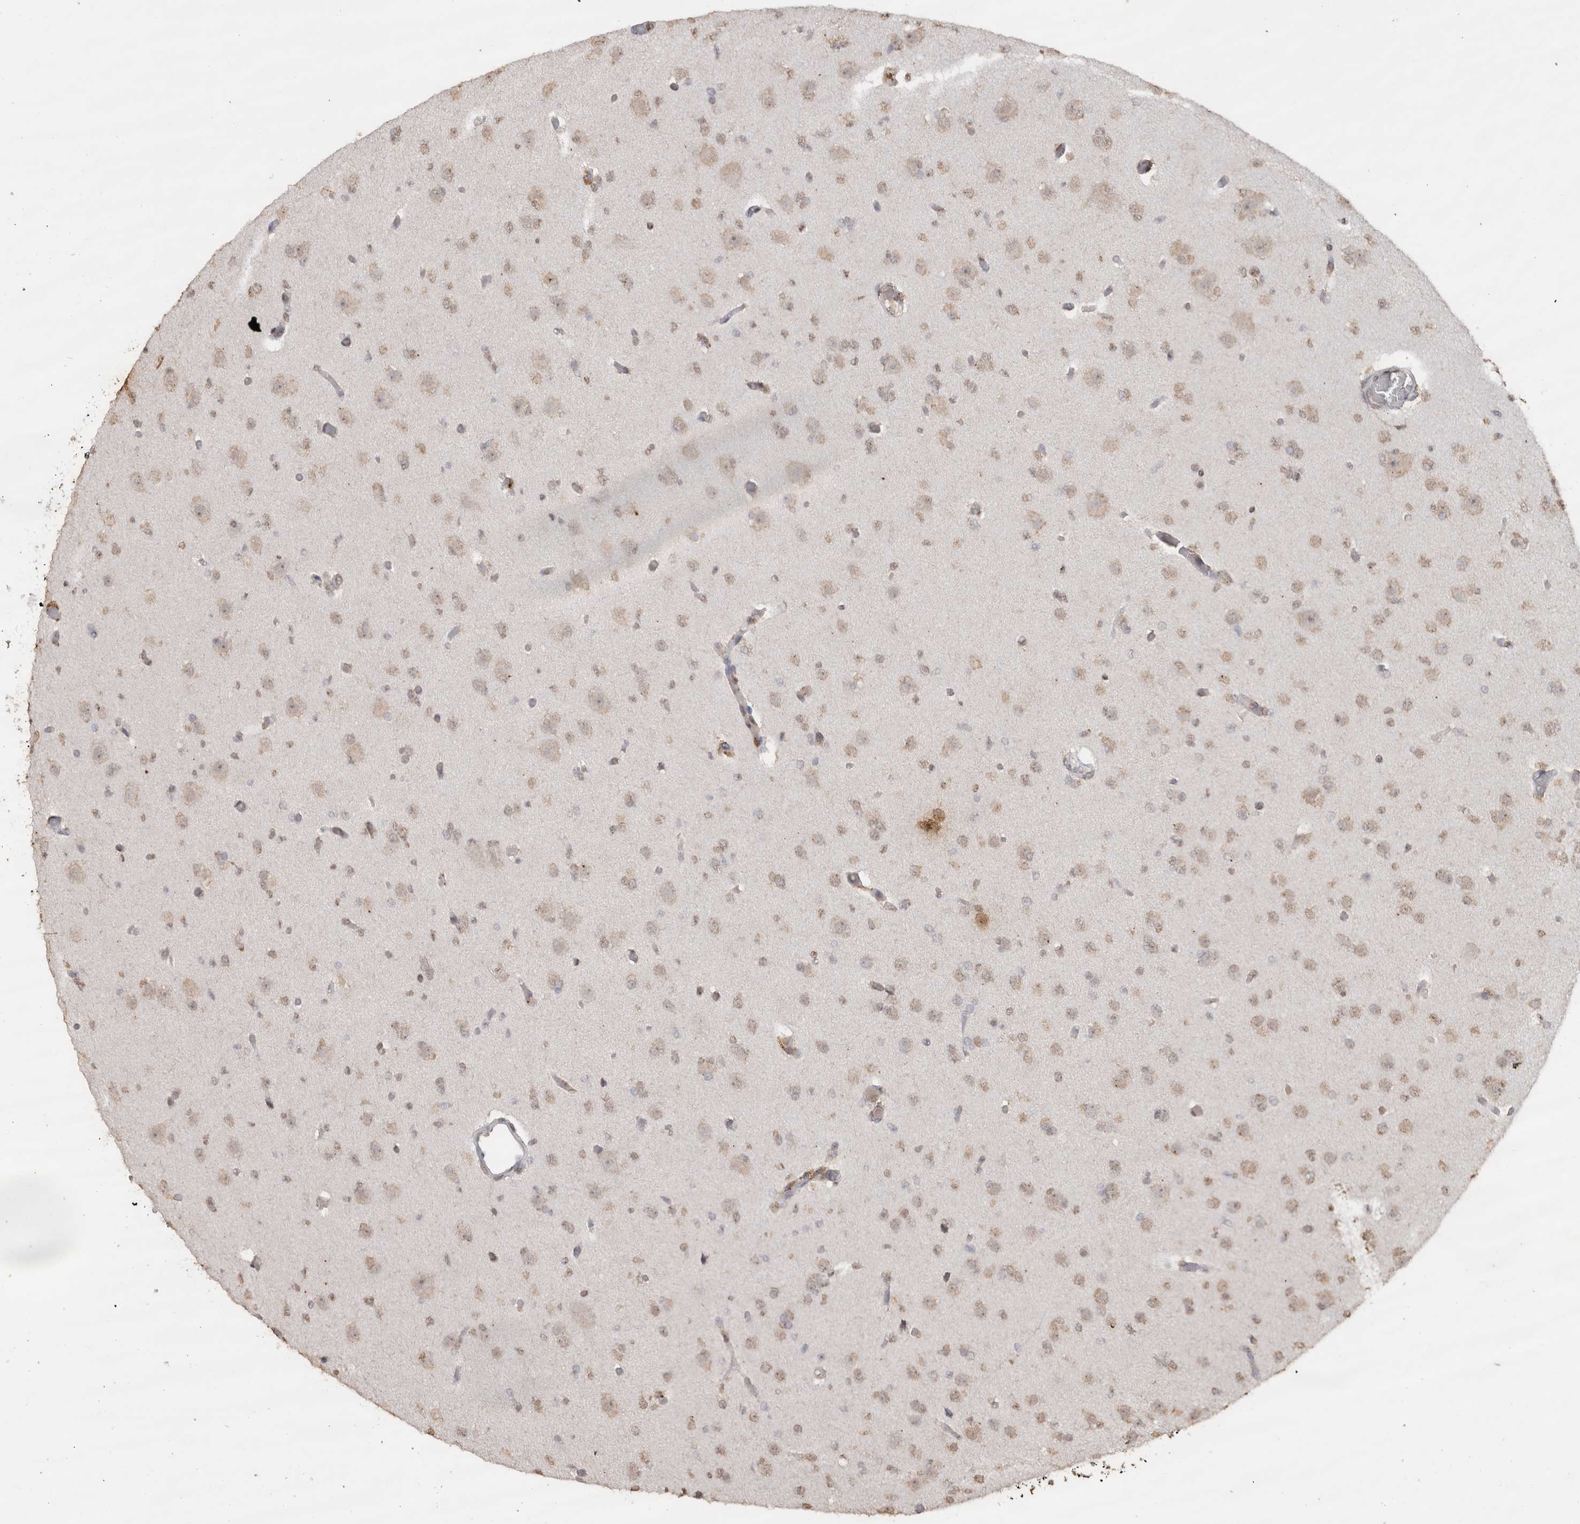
{"staining": {"intensity": "weak", "quantity": "25%-75%", "location": "nuclear"}, "tissue": "glioma", "cell_type": "Tumor cells", "image_type": "cancer", "snomed": [{"axis": "morphology", "description": "Glioma, malignant, Low grade"}, {"axis": "topography", "description": "Brain"}], "caption": "DAB (3,3'-diaminobenzidine) immunohistochemical staining of human glioma reveals weak nuclear protein staining in about 25%-75% of tumor cells.", "gene": "CRELD2", "patient": {"sex": "female", "age": 22}}